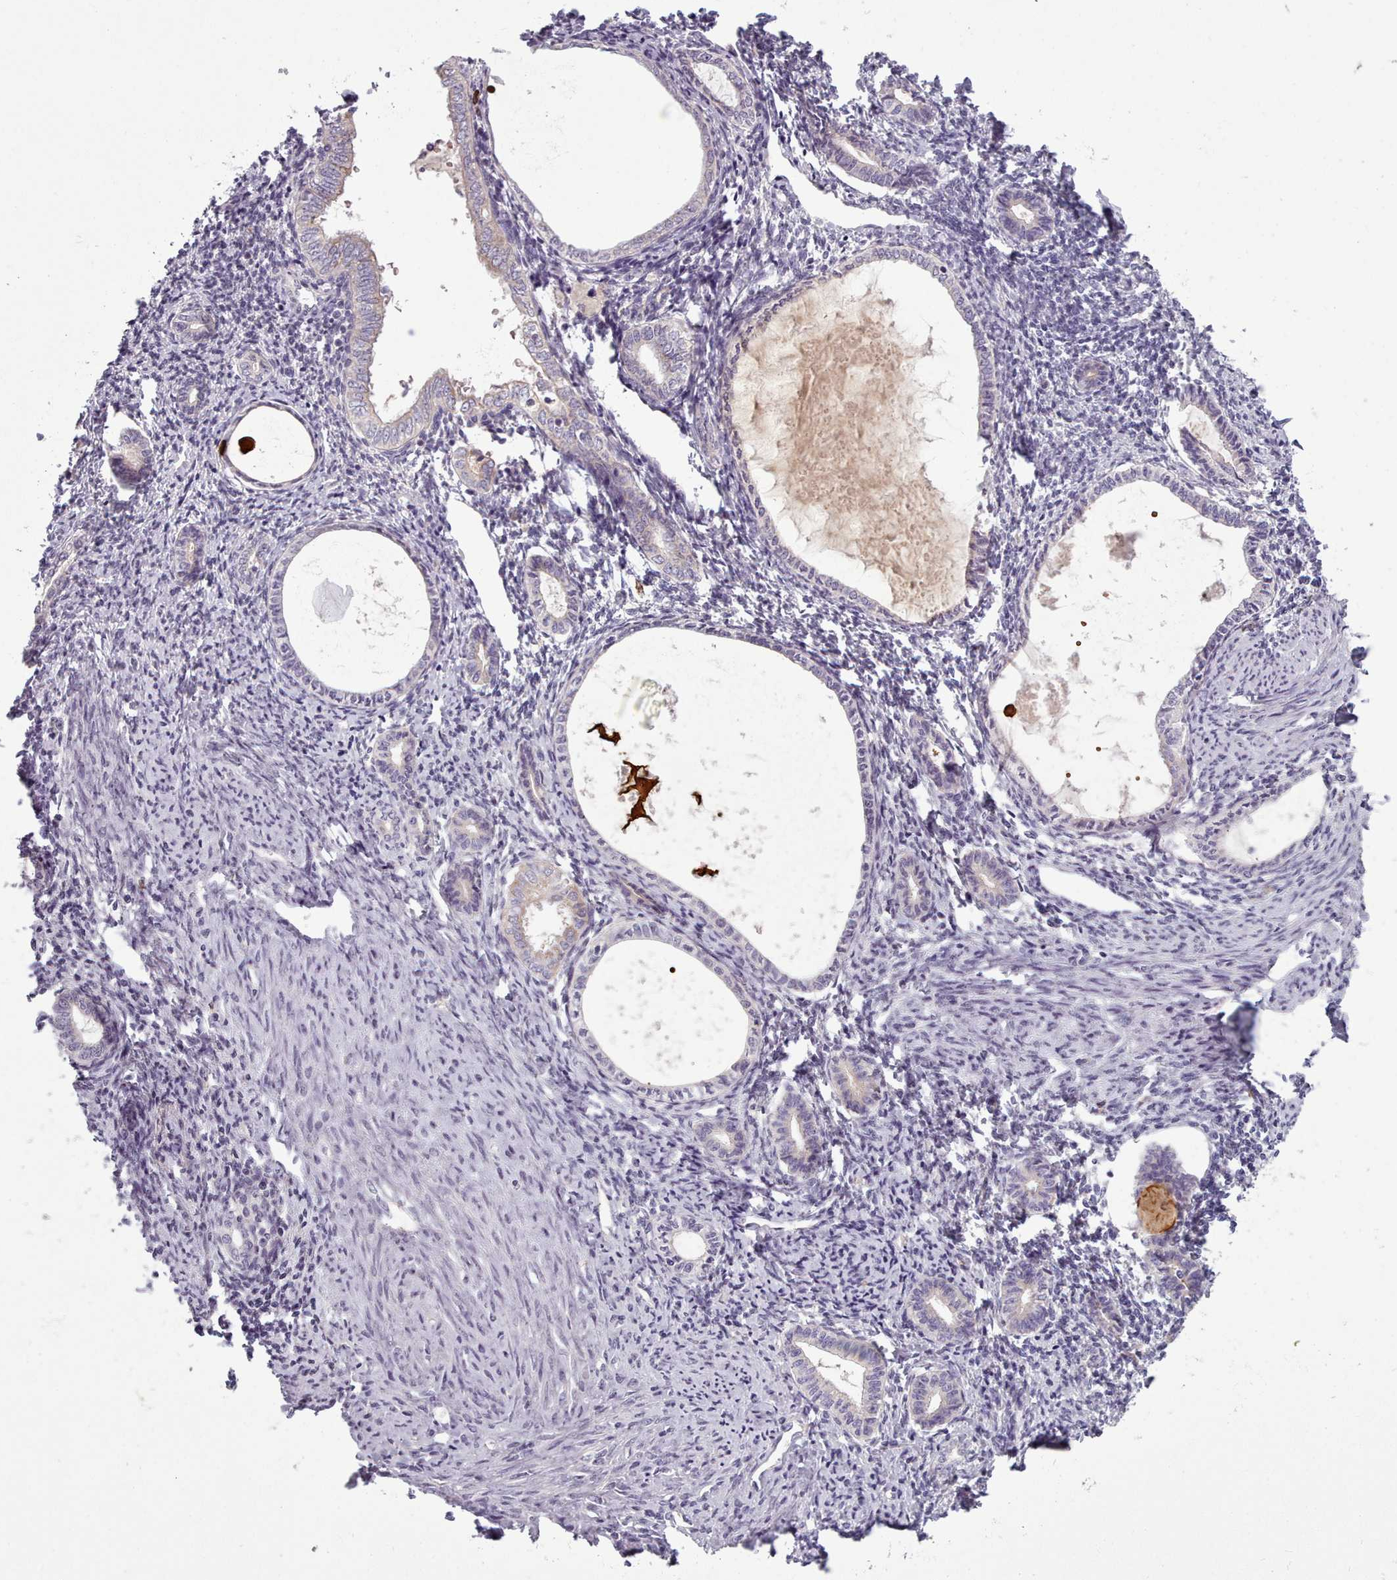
{"staining": {"intensity": "negative", "quantity": "none", "location": "none"}, "tissue": "endometrium", "cell_type": "Cells in endometrial stroma", "image_type": "normal", "snomed": [{"axis": "morphology", "description": "Normal tissue, NOS"}, {"axis": "topography", "description": "Endometrium"}], "caption": "IHC image of unremarkable endometrium: human endometrium stained with DAB shows no significant protein expression in cells in endometrial stroma.", "gene": "LAPTM5", "patient": {"sex": "female", "age": 63}}